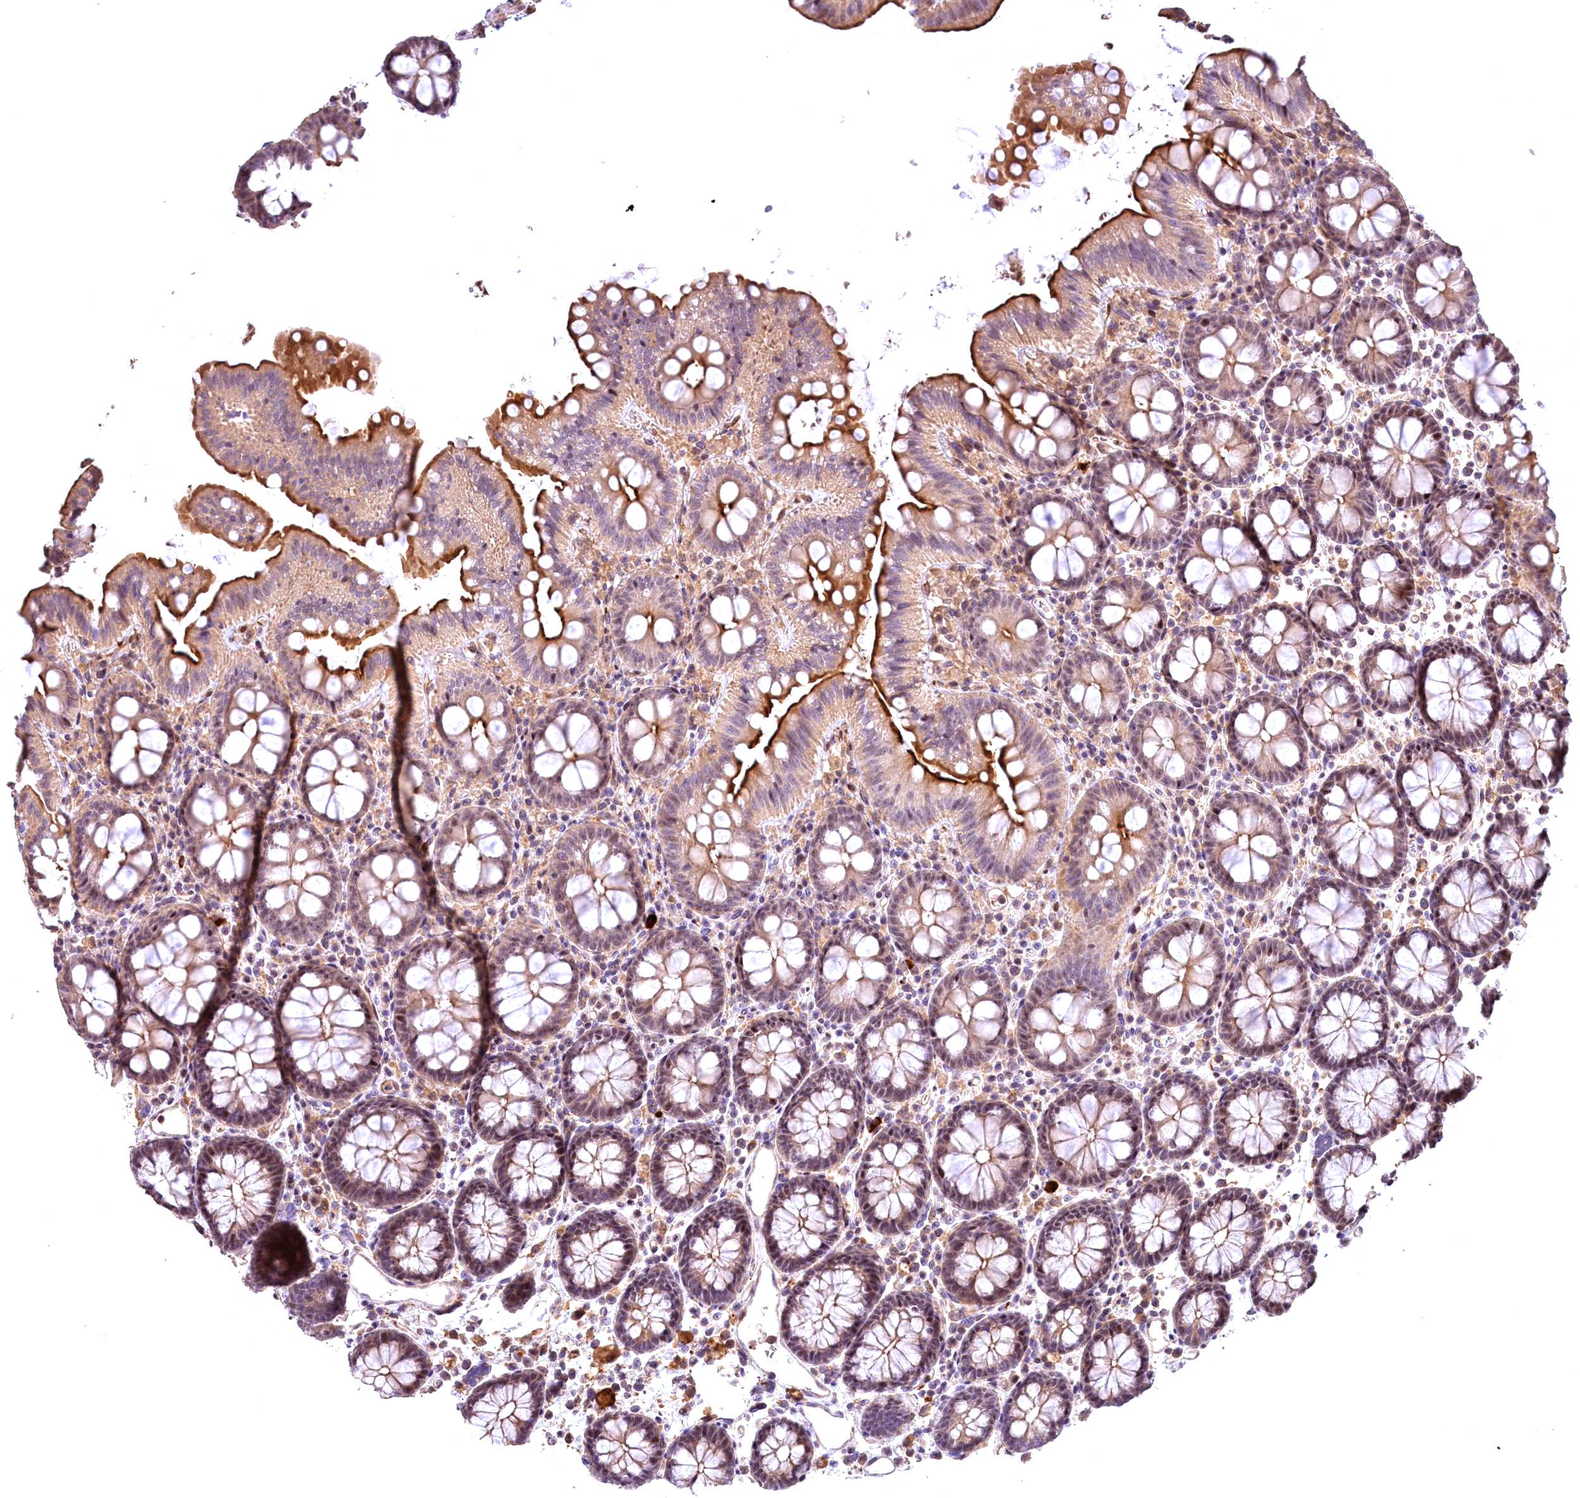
{"staining": {"intensity": "negative", "quantity": "none", "location": "none"}, "tissue": "colon", "cell_type": "Endothelial cells", "image_type": "normal", "snomed": [{"axis": "morphology", "description": "Normal tissue, NOS"}, {"axis": "topography", "description": "Colon"}], "caption": "Colon was stained to show a protein in brown. There is no significant staining in endothelial cells. (DAB (3,3'-diaminobenzidine) IHC with hematoxylin counter stain).", "gene": "FUZ", "patient": {"sex": "male", "age": 75}}